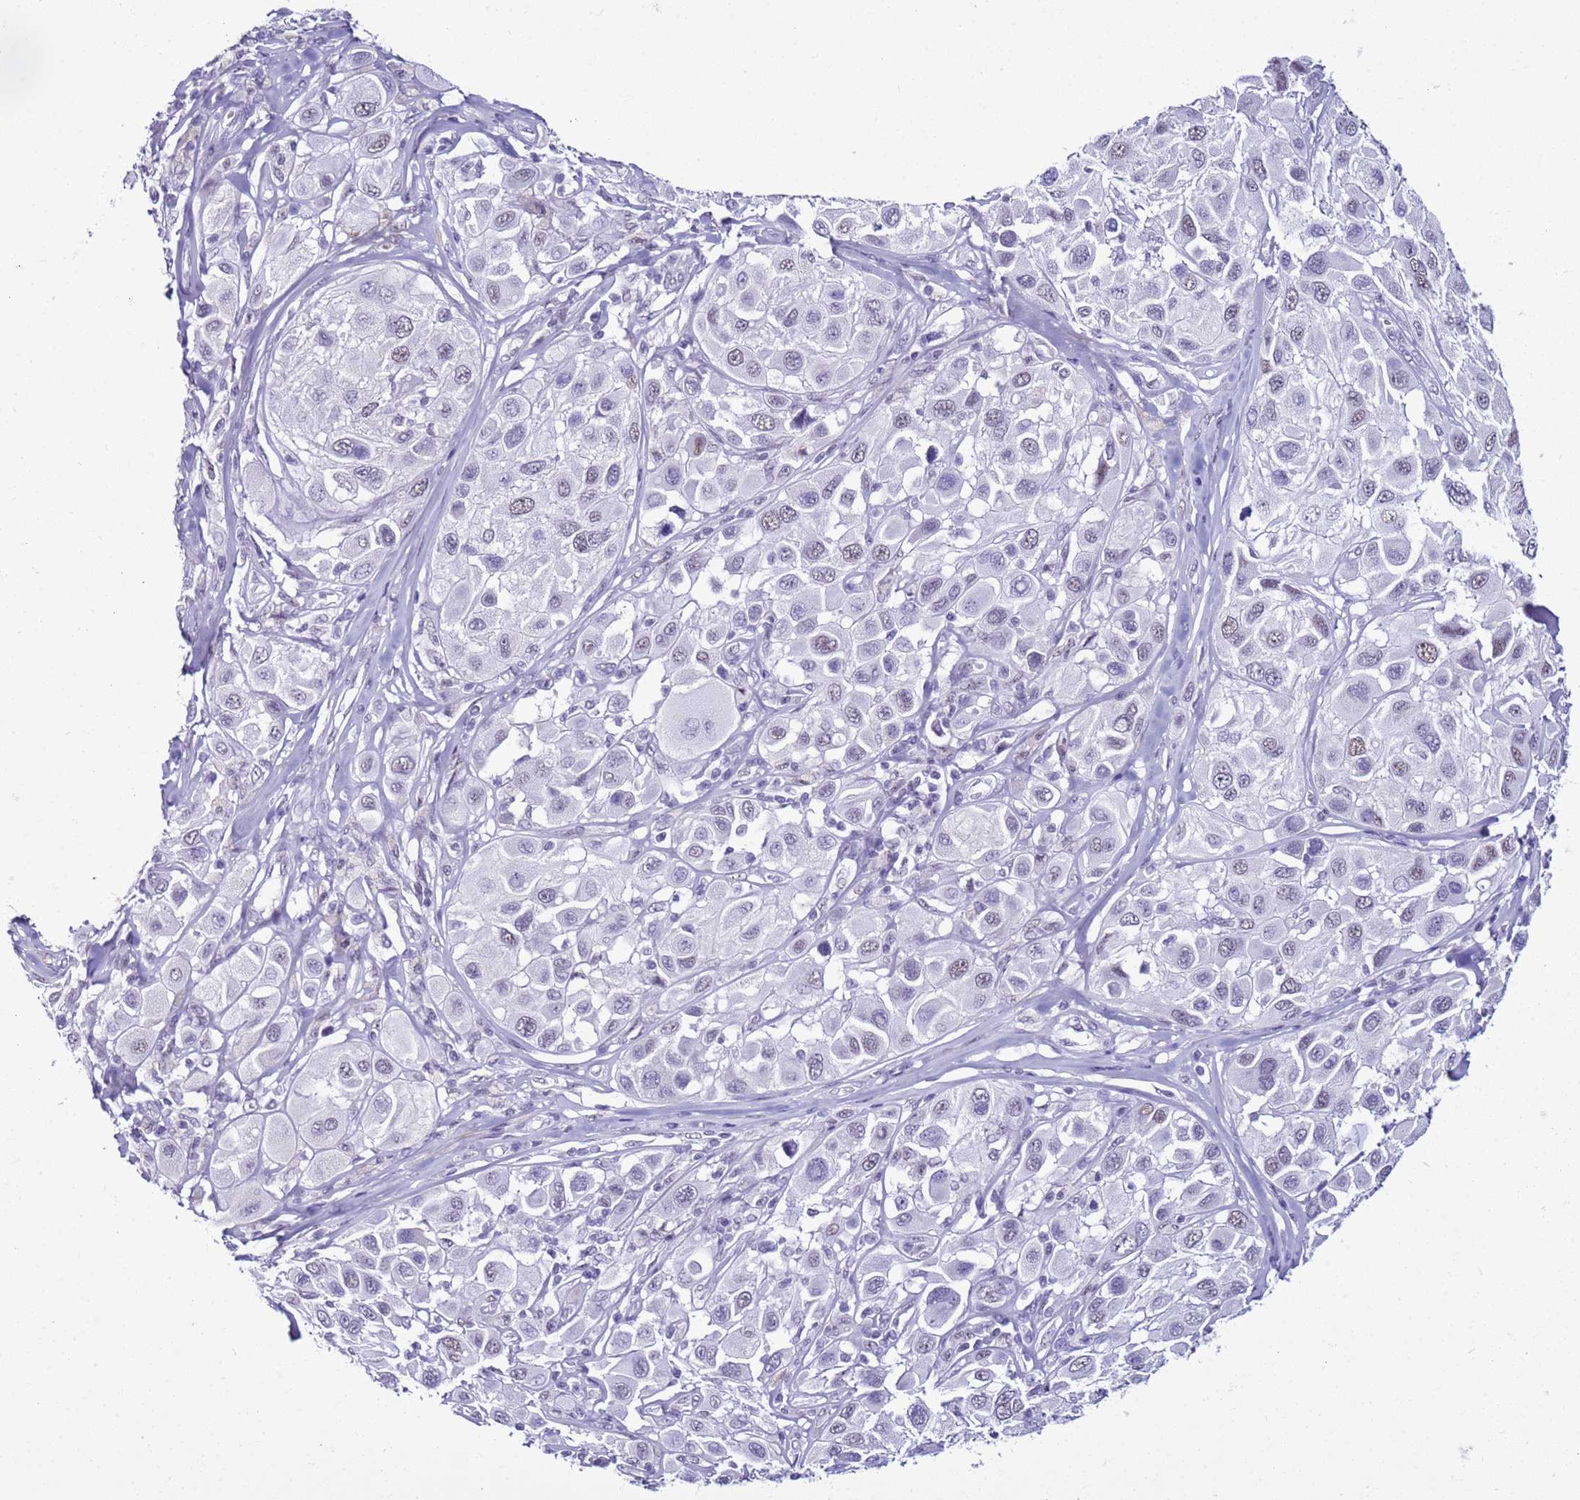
{"staining": {"intensity": "weak", "quantity": "25%-75%", "location": "nuclear"}, "tissue": "melanoma", "cell_type": "Tumor cells", "image_type": "cancer", "snomed": [{"axis": "morphology", "description": "Malignant melanoma, Metastatic site"}, {"axis": "topography", "description": "Skin"}], "caption": "Melanoma was stained to show a protein in brown. There is low levels of weak nuclear expression in about 25%-75% of tumor cells.", "gene": "DHX15", "patient": {"sex": "male", "age": 41}}